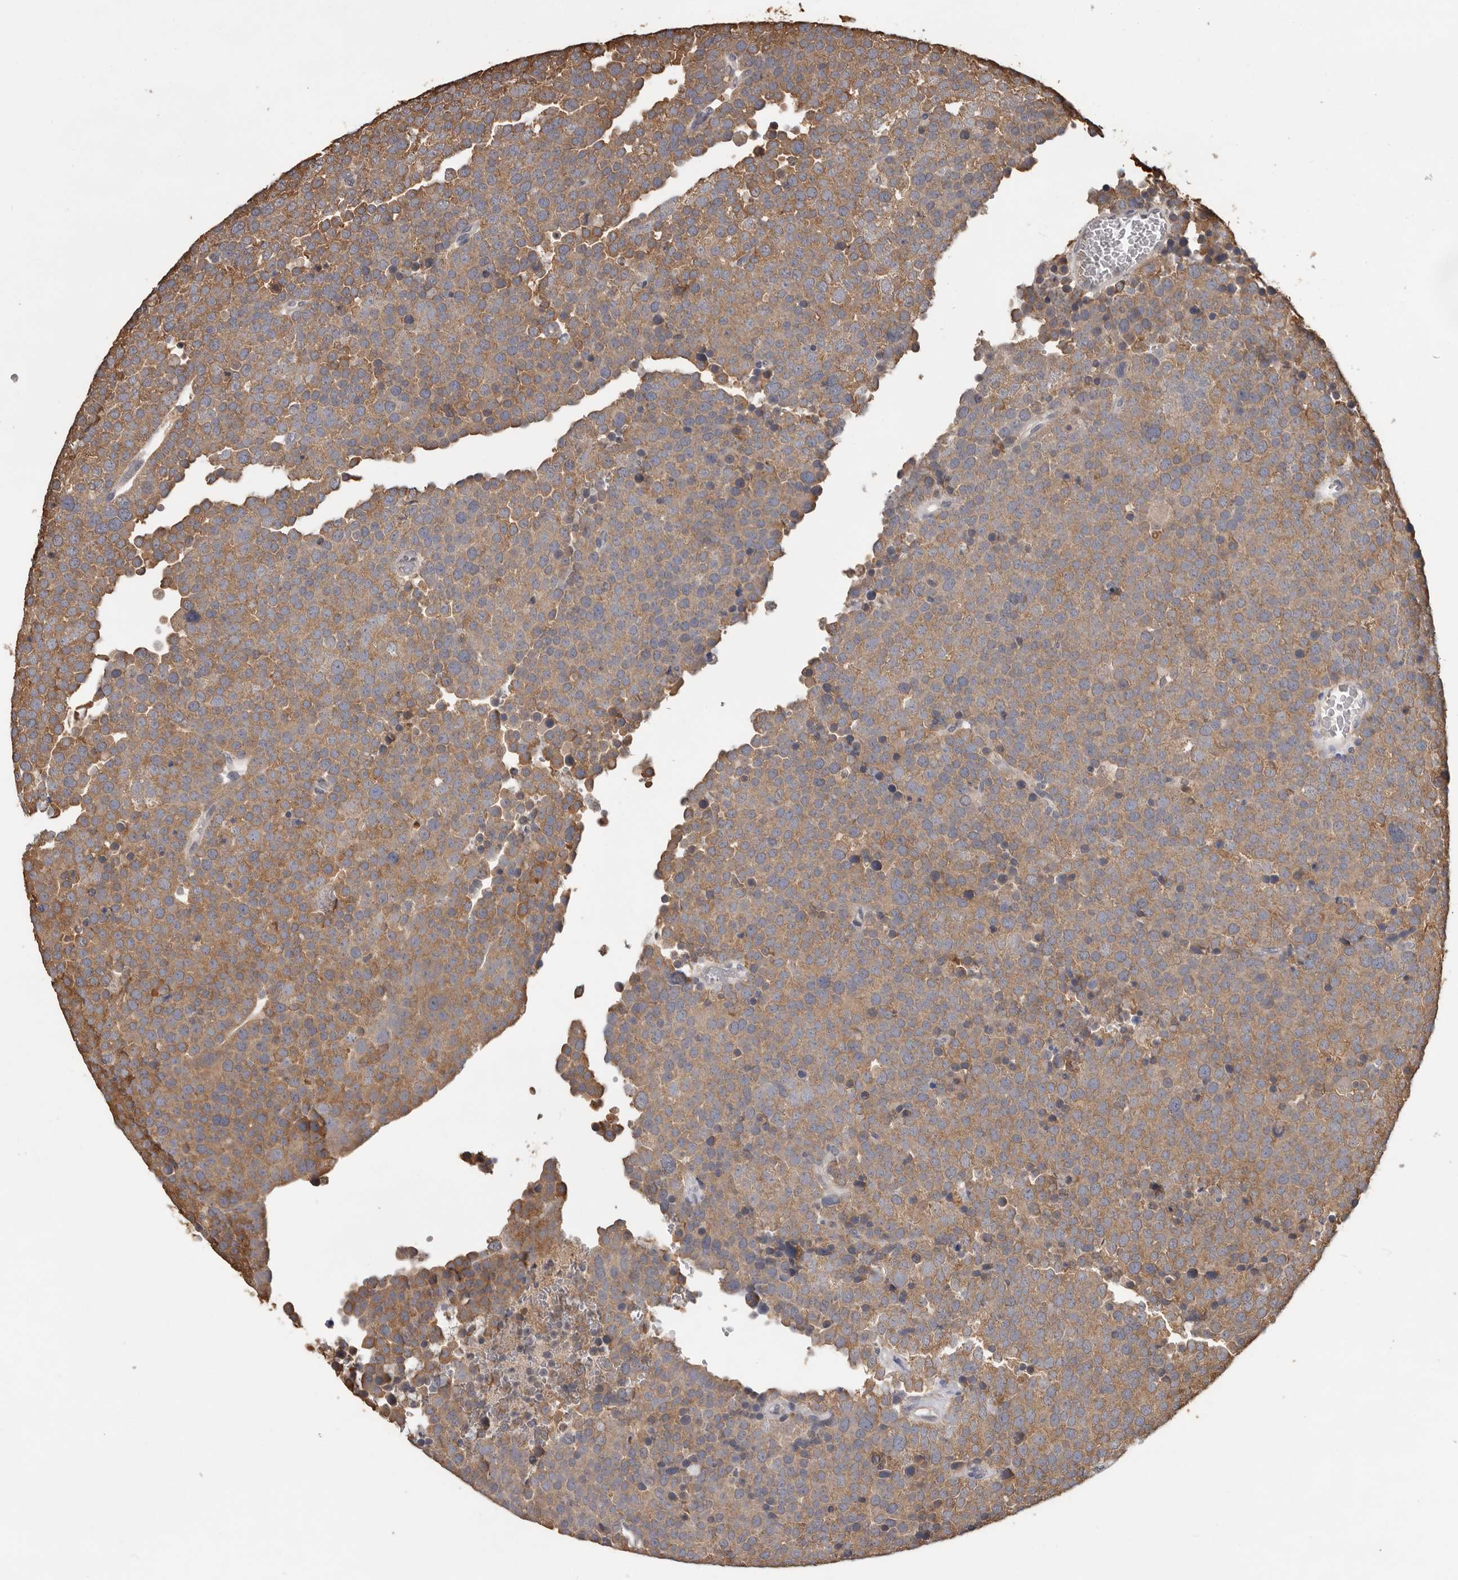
{"staining": {"intensity": "weak", "quantity": ">75%", "location": "cytoplasmic/membranous"}, "tissue": "testis cancer", "cell_type": "Tumor cells", "image_type": "cancer", "snomed": [{"axis": "morphology", "description": "Seminoma, NOS"}, {"axis": "topography", "description": "Testis"}], "caption": "The photomicrograph reveals staining of seminoma (testis), revealing weak cytoplasmic/membranous protein positivity (brown color) within tumor cells.", "gene": "MTF1", "patient": {"sex": "male", "age": 71}}